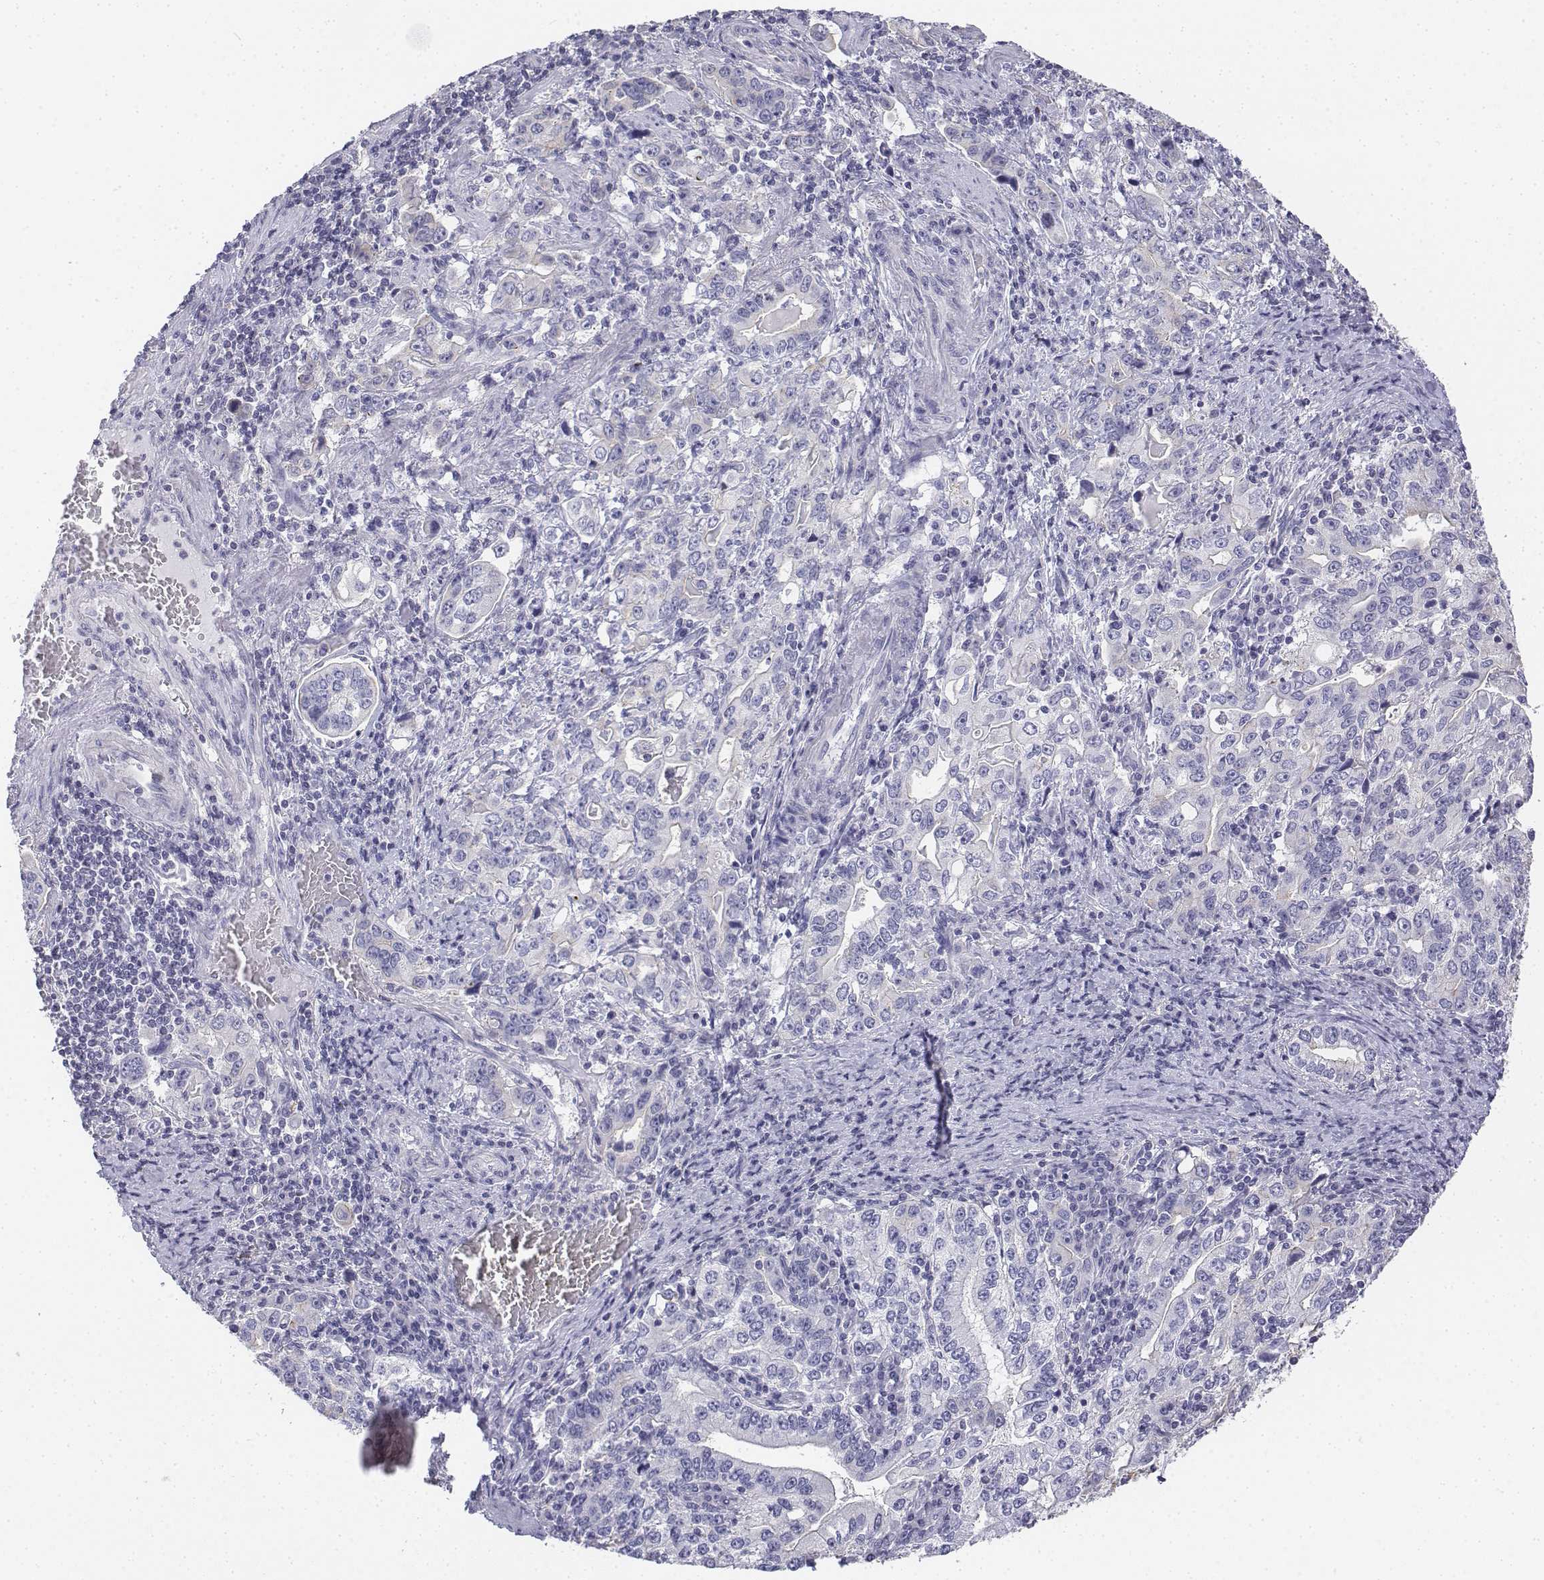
{"staining": {"intensity": "negative", "quantity": "none", "location": "none"}, "tissue": "stomach cancer", "cell_type": "Tumor cells", "image_type": "cancer", "snomed": [{"axis": "morphology", "description": "Adenocarcinoma, NOS"}, {"axis": "topography", "description": "Stomach, lower"}], "caption": "IHC micrograph of neoplastic tissue: adenocarcinoma (stomach) stained with DAB (3,3'-diaminobenzidine) displays no significant protein staining in tumor cells.", "gene": "LGSN", "patient": {"sex": "female", "age": 72}}